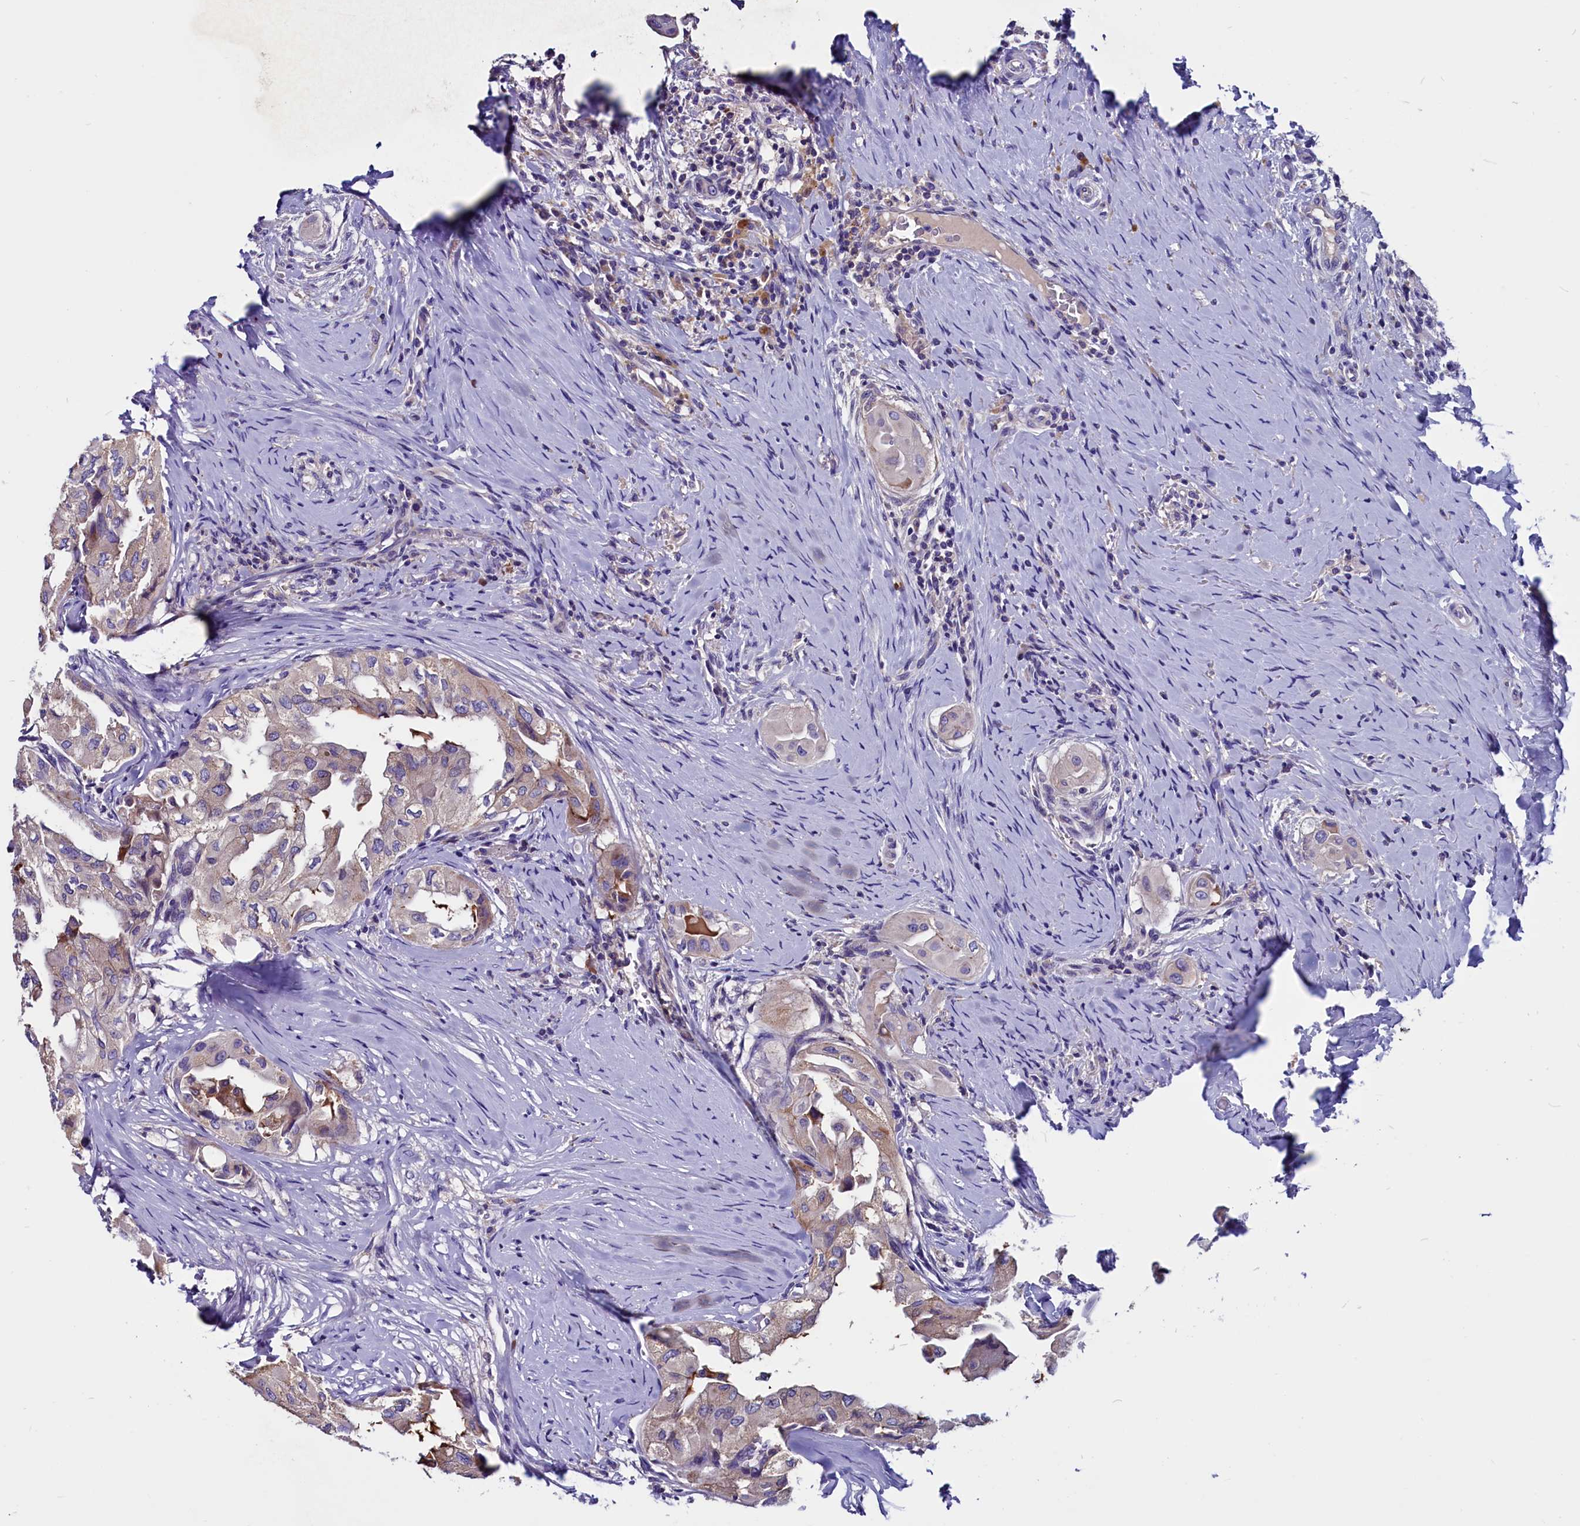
{"staining": {"intensity": "weak", "quantity": "<25%", "location": "cytoplasmic/membranous"}, "tissue": "thyroid cancer", "cell_type": "Tumor cells", "image_type": "cancer", "snomed": [{"axis": "morphology", "description": "Papillary adenocarcinoma, NOS"}, {"axis": "topography", "description": "Thyroid gland"}], "caption": "Immunohistochemistry photomicrograph of neoplastic tissue: human thyroid papillary adenocarcinoma stained with DAB displays no significant protein staining in tumor cells. (Stains: DAB (3,3'-diaminobenzidine) immunohistochemistry (IHC) with hematoxylin counter stain, Microscopy: brightfield microscopy at high magnification).", "gene": "CCBE1", "patient": {"sex": "female", "age": 59}}